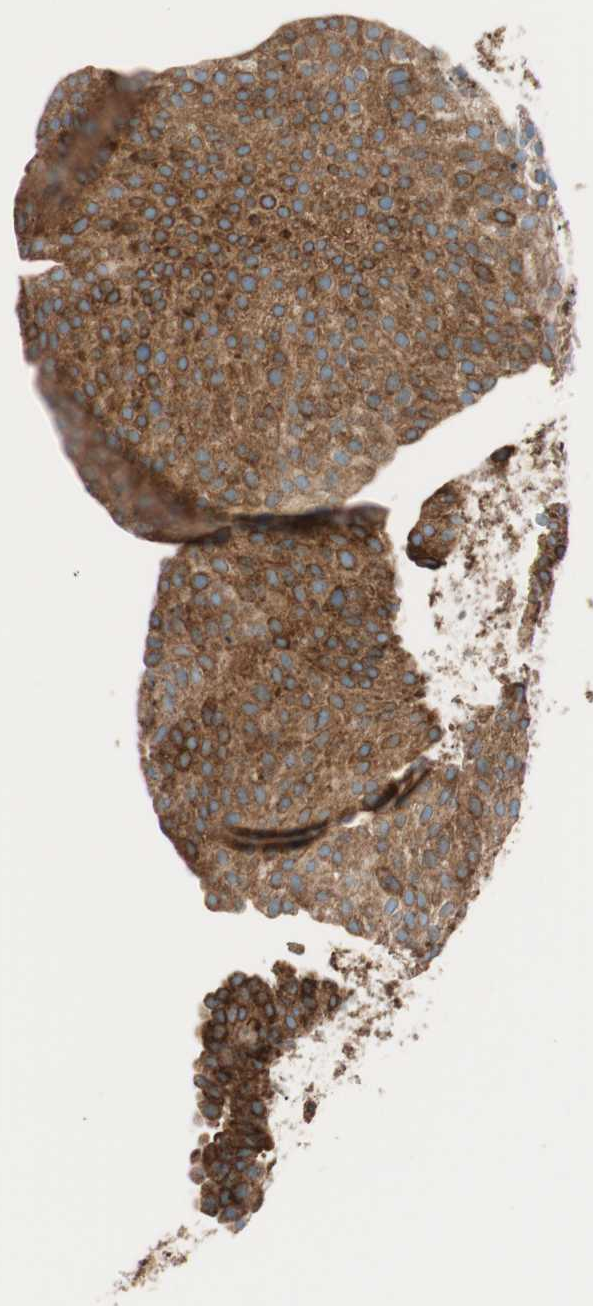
{"staining": {"intensity": "strong", "quantity": ">75%", "location": "cytoplasmic/membranous"}, "tissue": "urothelial cancer", "cell_type": "Tumor cells", "image_type": "cancer", "snomed": [{"axis": "morphology", "description": "Urothelial carcinoma, Low grade"}, {"axis": "topography", "description": "Smooth muscle"}, {"axis": "topography", "description": "Urinary bladder"}], "caption": "An immunohistochemistry photomicrograph of tumor tissue is shown. Protein staining in brown labels strong cytoplasmic/membranous positivity in urothelial carcinoma (low-grade) within tumor cells. (IHC, brightfield microscopy, high magnification).", "gene": "PRKCSH", "patient": {"sex": "male", "age": 60}}